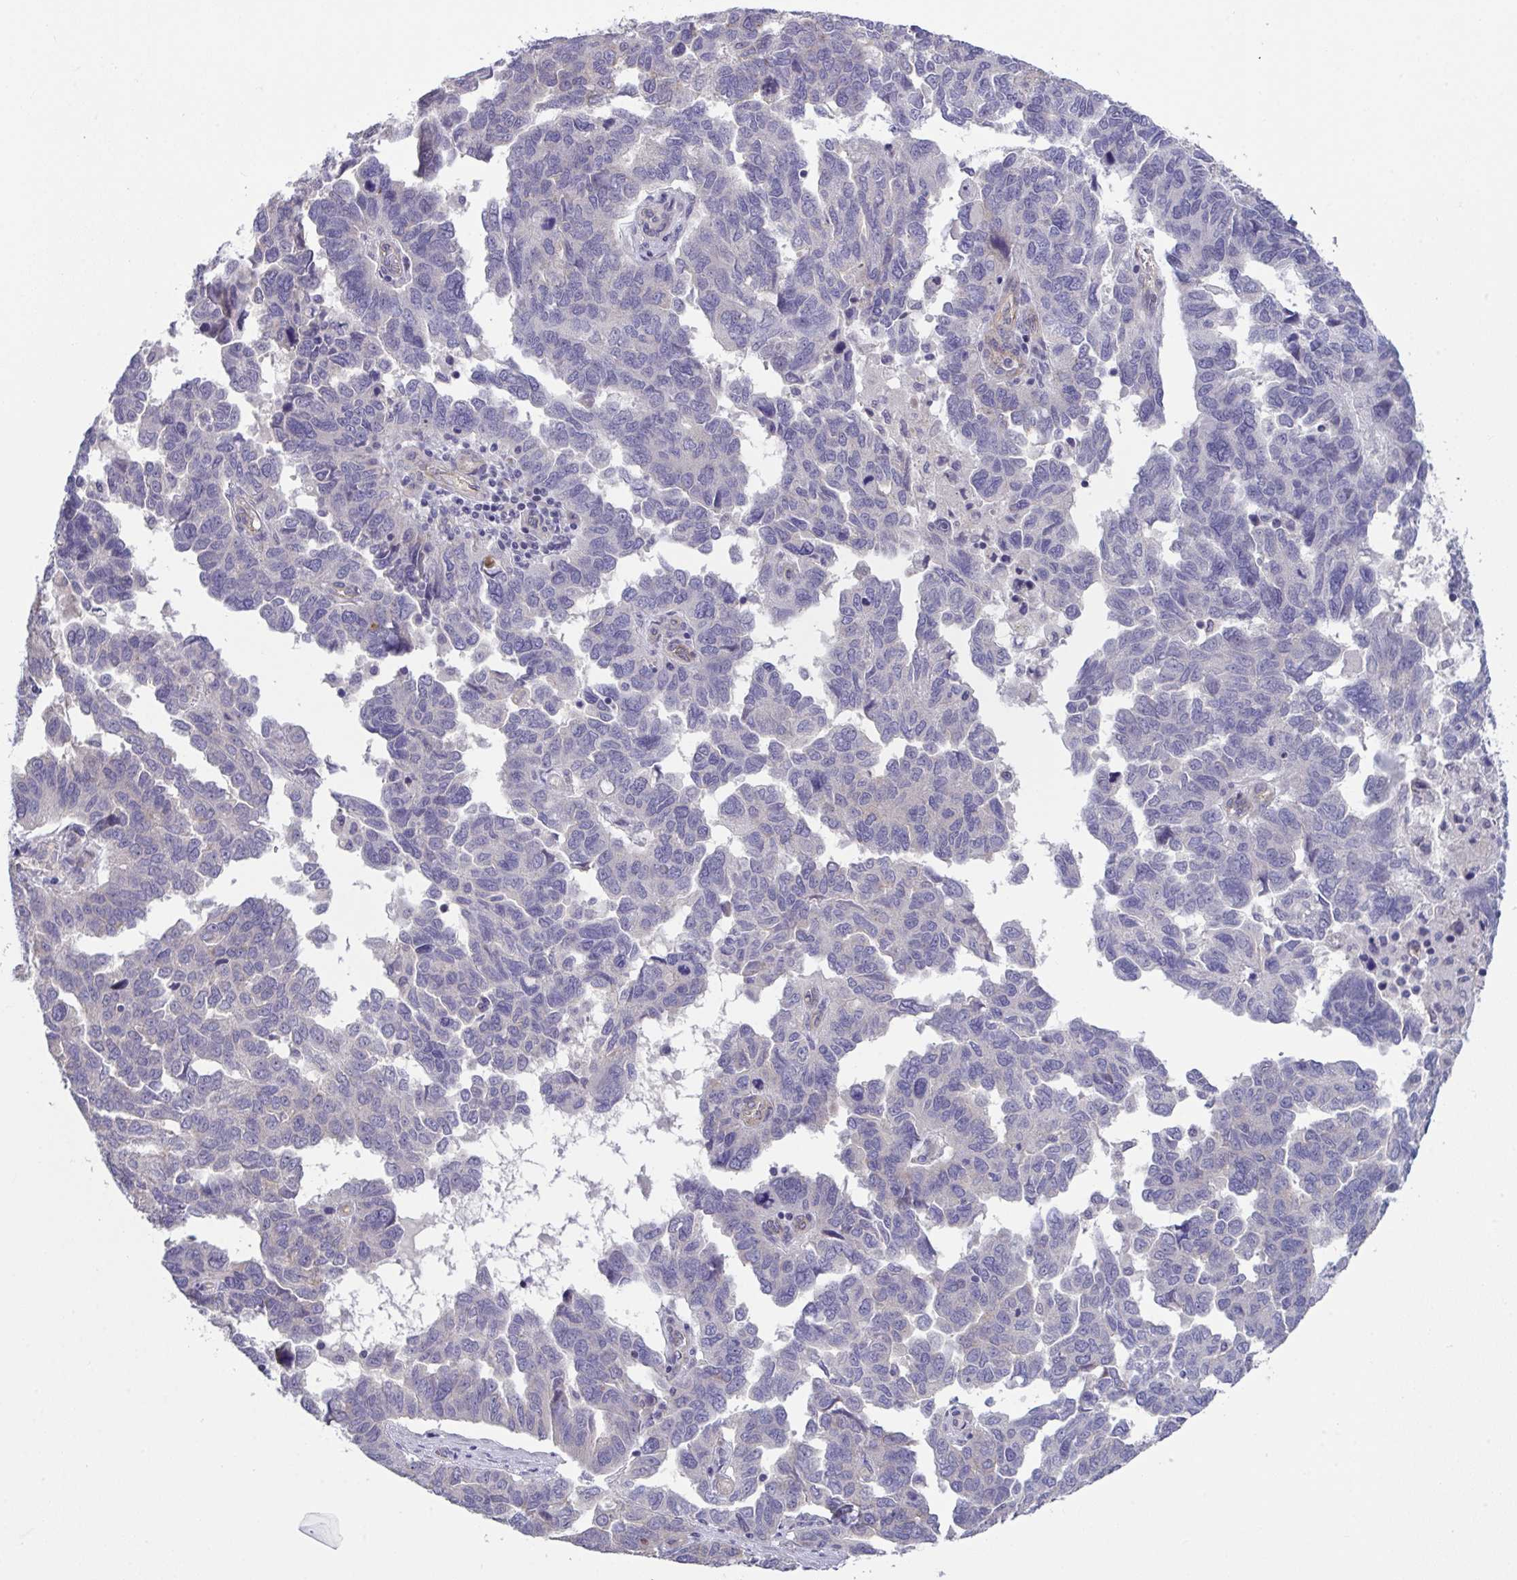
{"staining": {"intensity": "negative", "quantity": "none", "location": "none"}, "tissue": "ovarian cancer", "cell_type": "Tumor cells", "image_type": "cancer", "snomed": [{"axis": "morphology", "description": "Cystadenocarcinoma, serous, NOS"}, {"axis": "topography", "description": "Ovary"}], "caption": "Tumor cells show no significant protein expression in ovarian cancer.", "gene": "RHOXF1", "patient": {"sex": "female", "age": 64}}